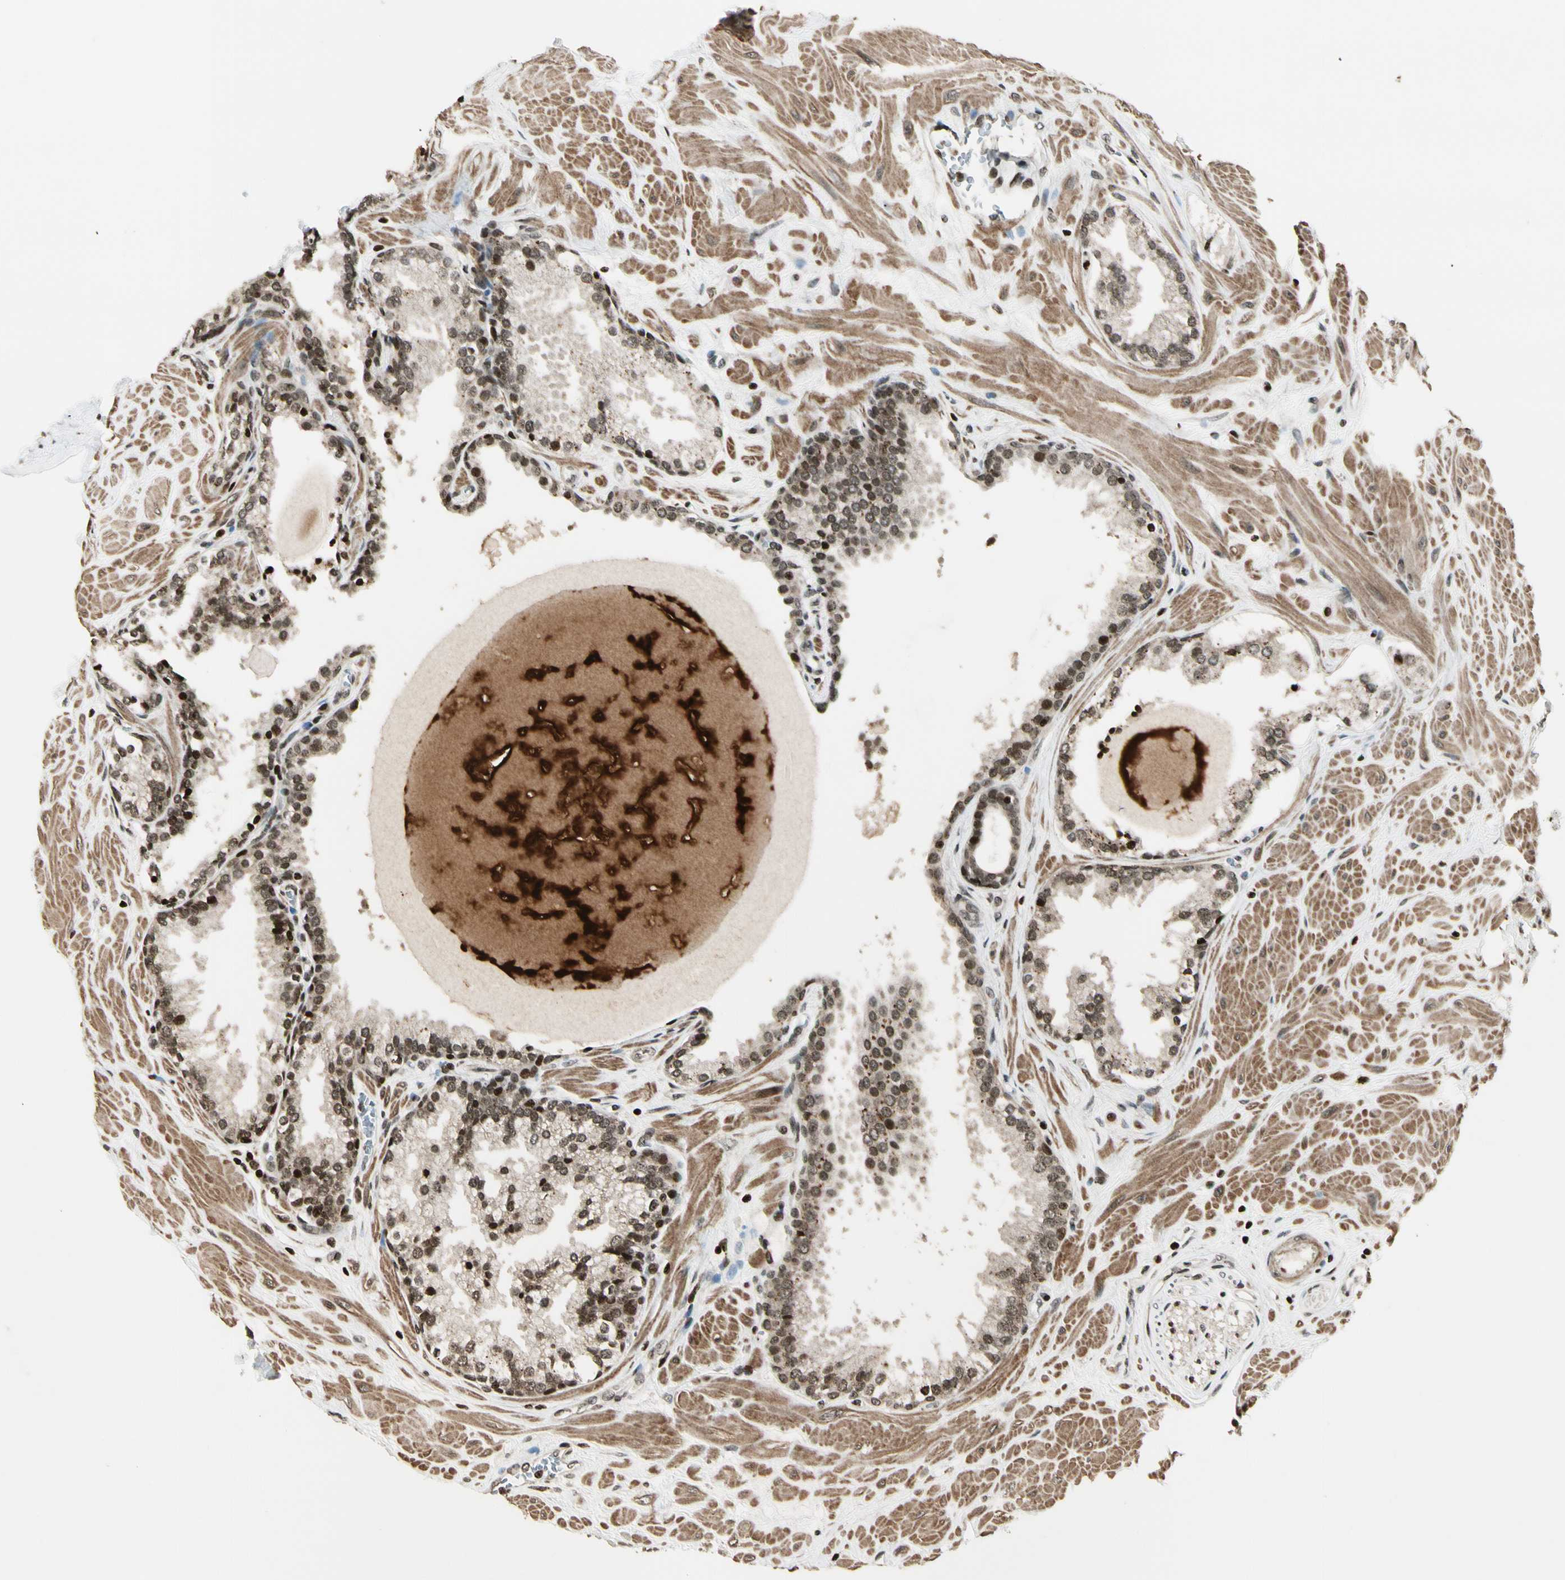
{"staining": {"intensity": "moderate", "quantity": ">75%", "location": "nuclear"}, "tissue": "prostate", "cell_type": "Glandular cells", "image_type": "normal", "snomed": [{"axis": "morphology", "description": "Normal tissue, NOS"}, {"axis": "topography", "description": "Prostate"}], "caption": "A brown stain highlights moderate nuclear expression of a protein in glandular cells of normal human prostate. (Stains: DAB (3,3'-diaminobenzidine) in brown, nuclei in blue, Microscopy: brightfield microscopy at high magnification).", "gene": "TSHZ3", "patient": {"sex": "male", "age": 51}}